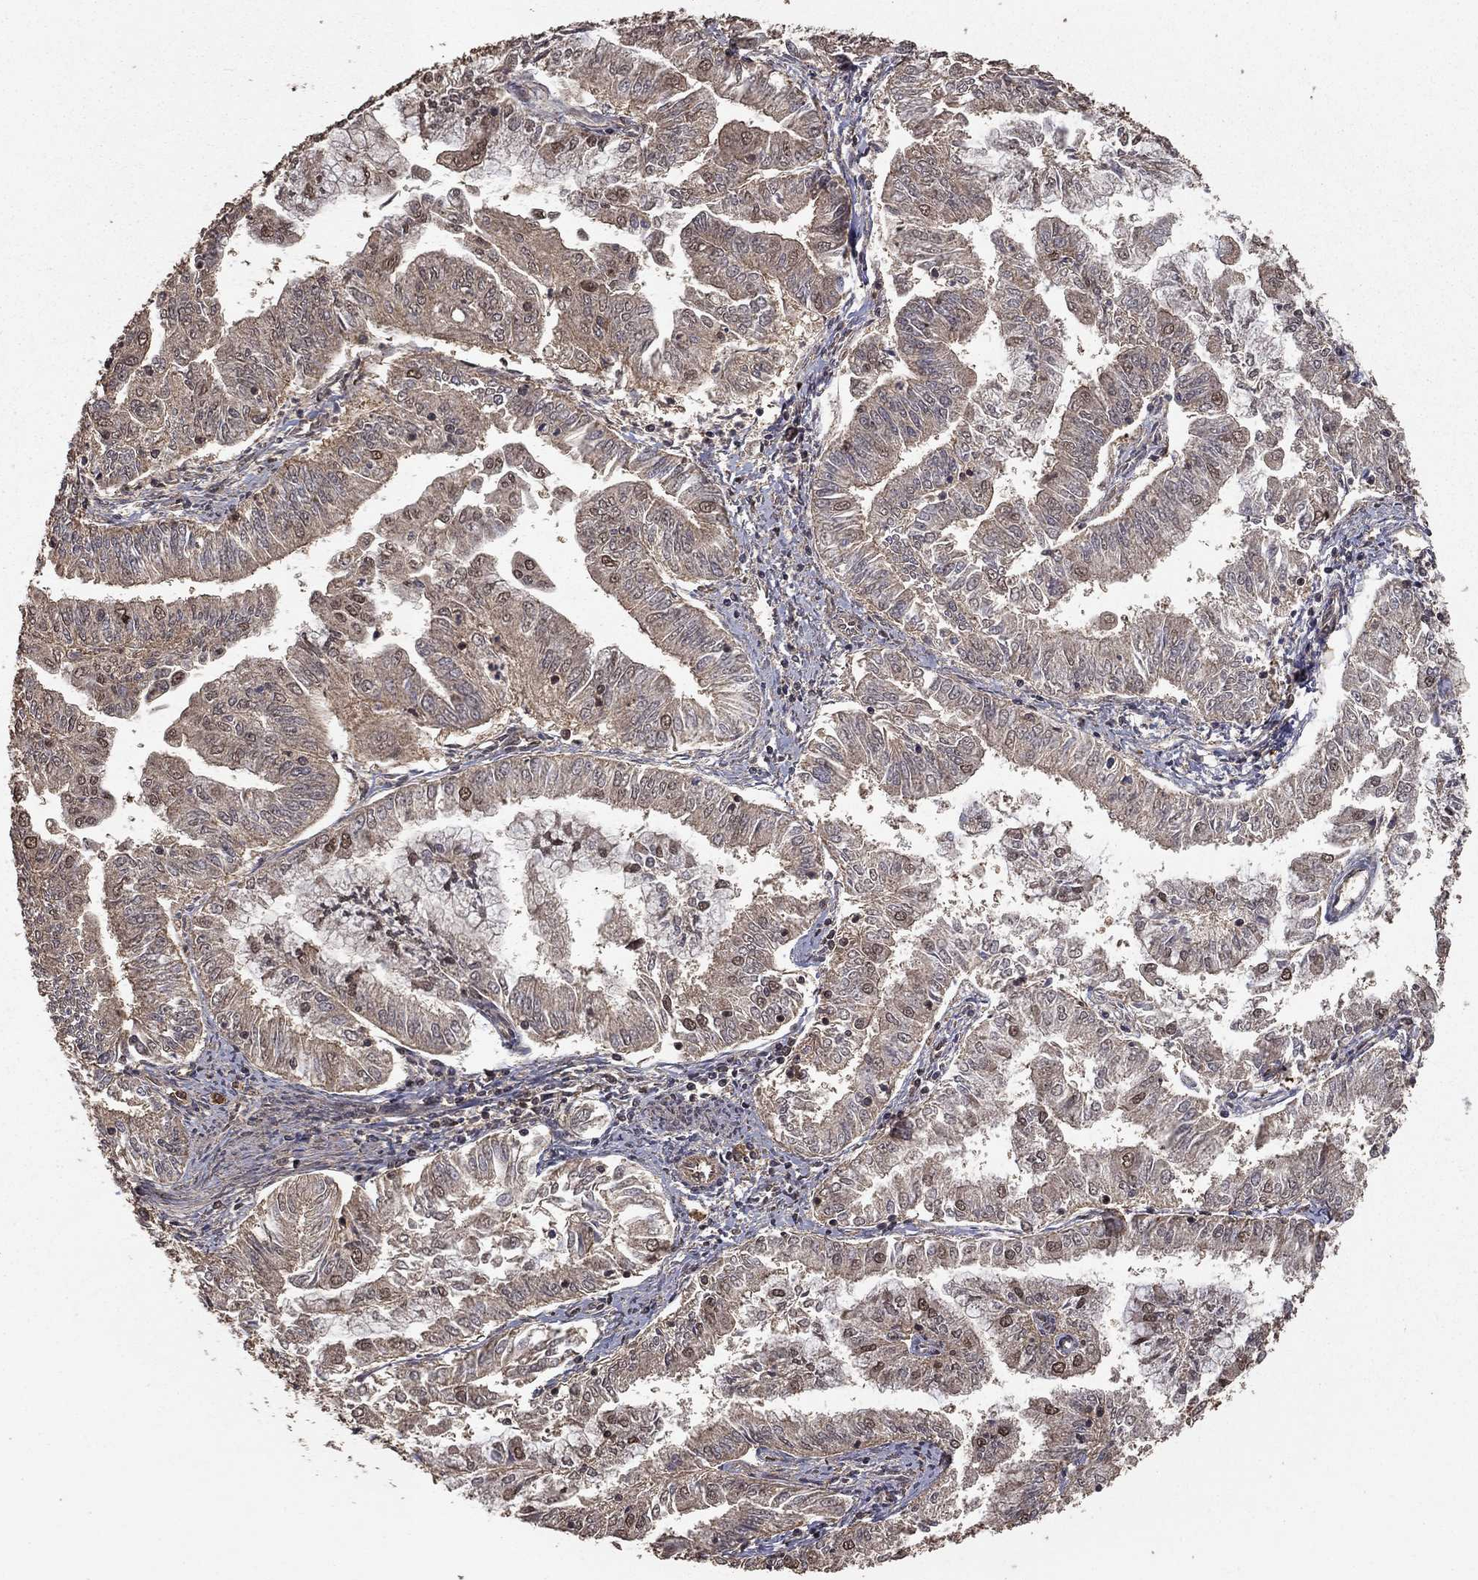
{"staining": {"intensity": "weak", "quantity": "25%-75%", "location": "cytoplasmic/membranous,nuclear"}, "tissue": "endometrial cancer", "cell_type": "Tumor cells", "image_type": "cancer", "snomed": [{"axis": "morphology", "description": "Adenocarcinoma, NOS"}, {"axis": "topography", "description": "Endometrium"}], "caption": "Protein staining of adenocarcinoma (endometrial) tissue exhibits weak cytoplasmic/membranous and nuclear expression in about 25%-75% of tumor cells.", "gene": "PRDM1", "patient": {"sex": "female", "age": 56}}